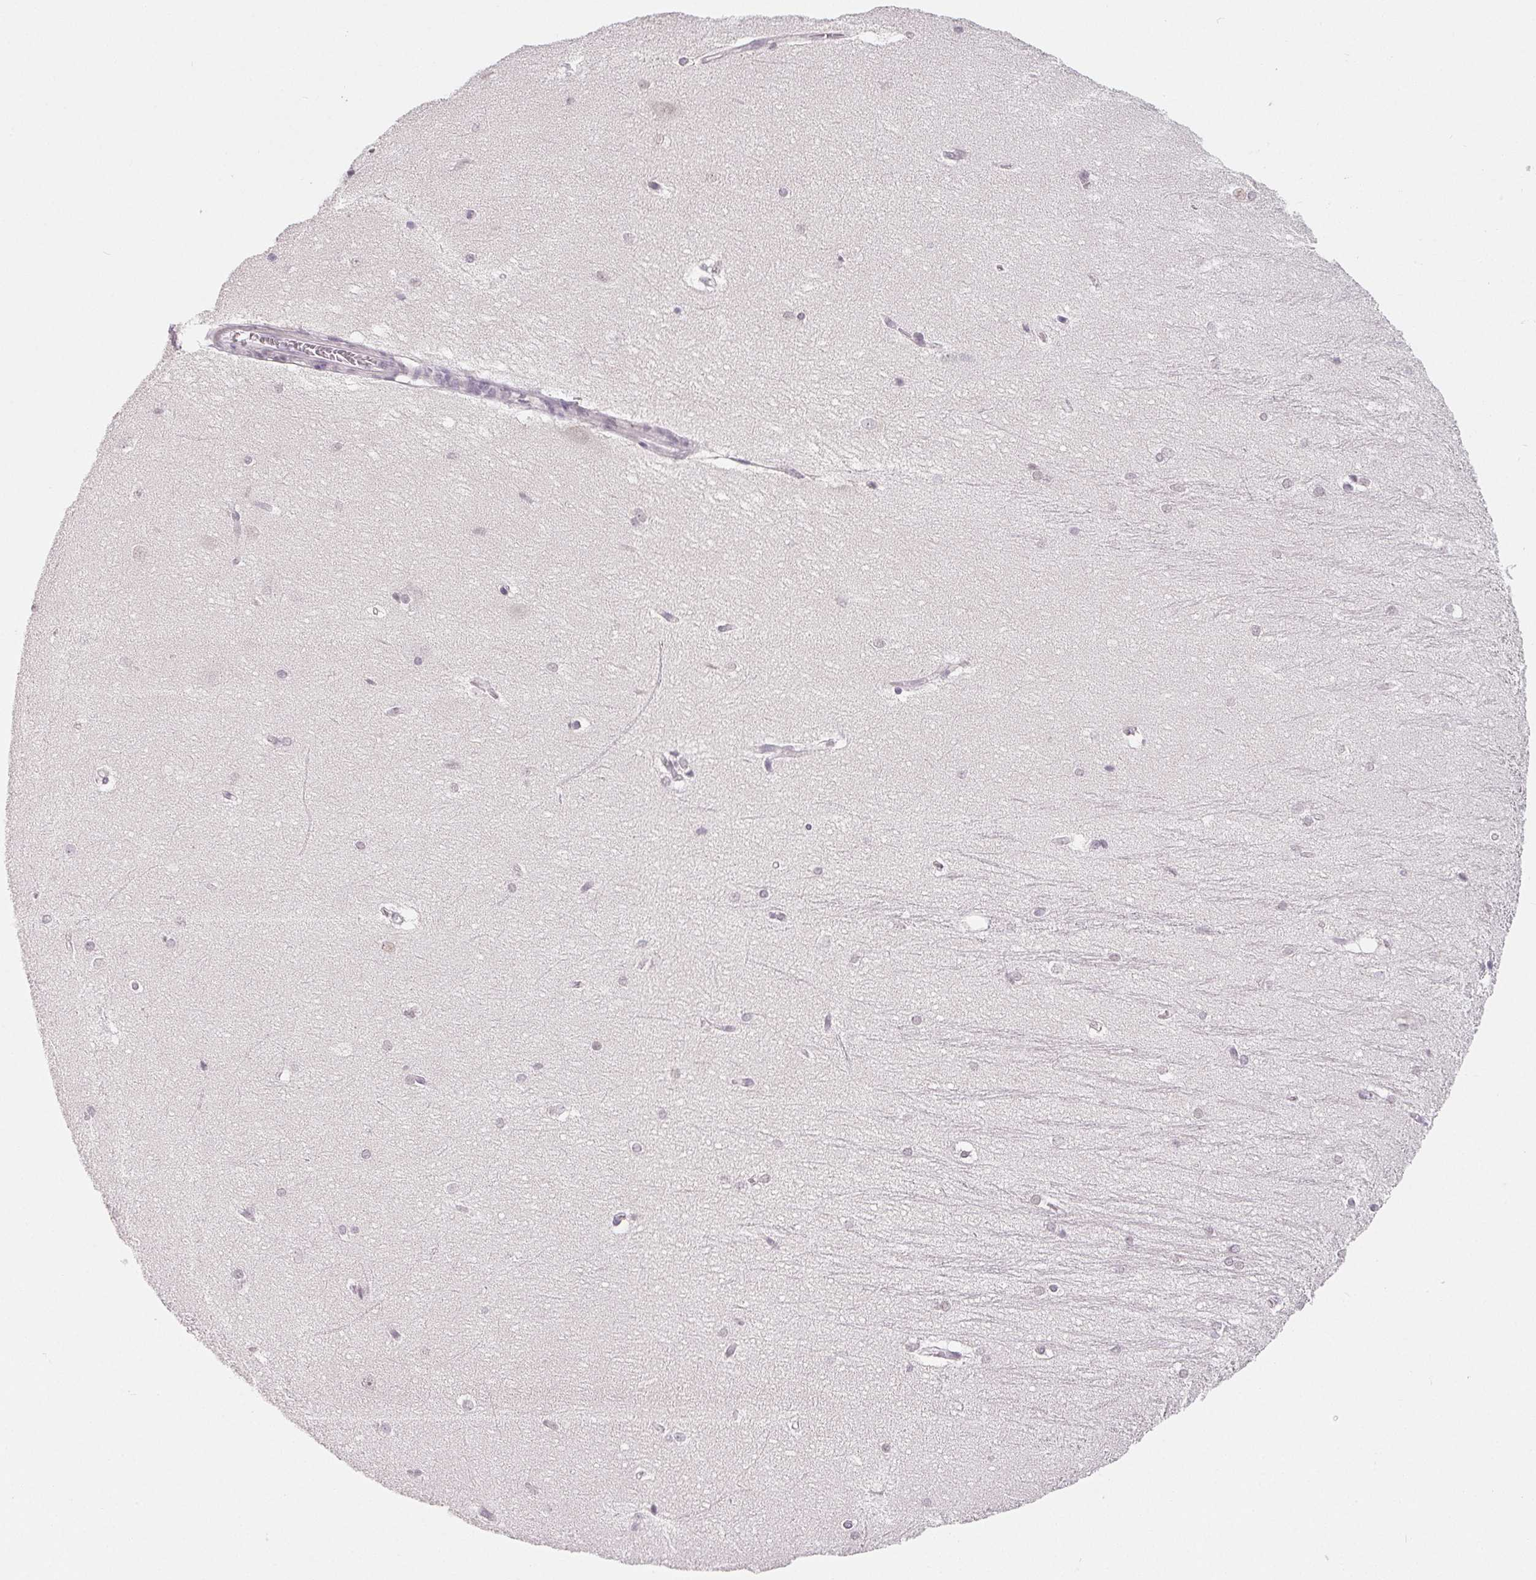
{"staining": {"intensity": "negative", "quantity": "none", "location": "none"}, "tissue": "hippocampus", "cell_type": "Glial cells", "image_type": "normal", "snomed": [{"axis": "morphology", "description": "Normal tissue, NOS"}, {"axis": "topography", "description": "Cerebral cortex"}, {"axis": "topography", "description": "Hippocampus"}], "caption": "High magnification brightfield microscopy of normal hippocampus stained with DAB (brown) and counterstained with hematoxylin (blue): glial cells show no significant staining. (Stains: DAB (3,3'-diaminobenzidine) IHC with hematoxylin counter stain, Microscopy: brightfield microscopy at high magnification).", "gene": "NXF3", "patient": {"sex": "female", "age": 19}}